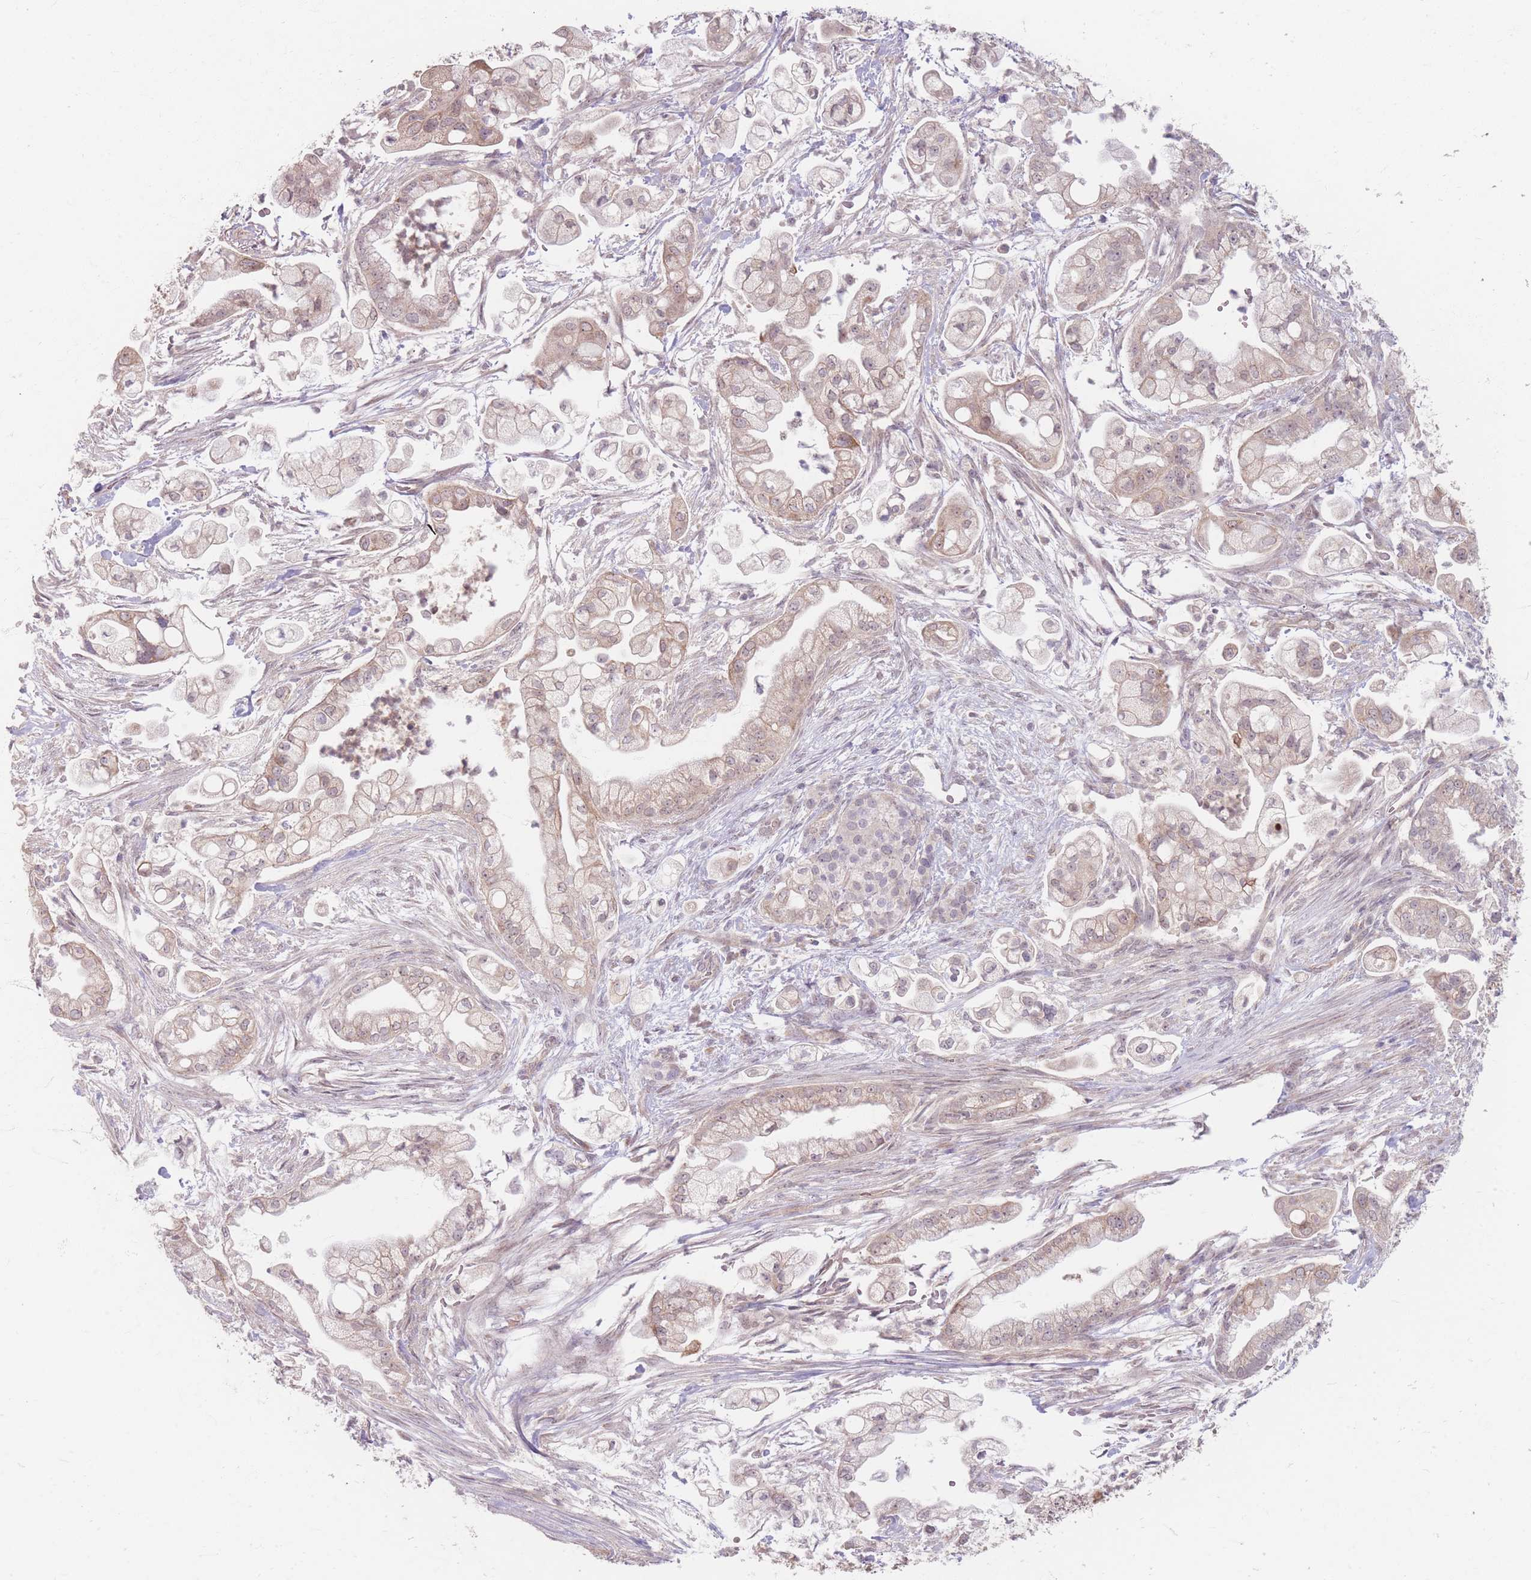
{"staining": {"intensity": "weak", "quantity": "25%-75%", "location": "cytoplasmic/membranous,nuclear"}, "tissue": "pancreatic cancer", "cell_type": "Tumor cells", "image_type": "cancer", "snomed": [{"axis": "morphology", "description": "Adenocarcinoma, NOS"}, {"axis": "topography", "description": "Pancreas"}], "caption": "Weak cytoplasmic/membranous and nuclear expression is present in approximately 25%-75% of tumor cells in pancreatic cancer (adenocarcinoma). The staining was performed using DAB to visualize the protein expression in brown, while the nuclei were stained in blue with hematoxylin (Magnification: 20x).", "gene": "GABRA6", "patient": {"sex": "female", "age": 69}}